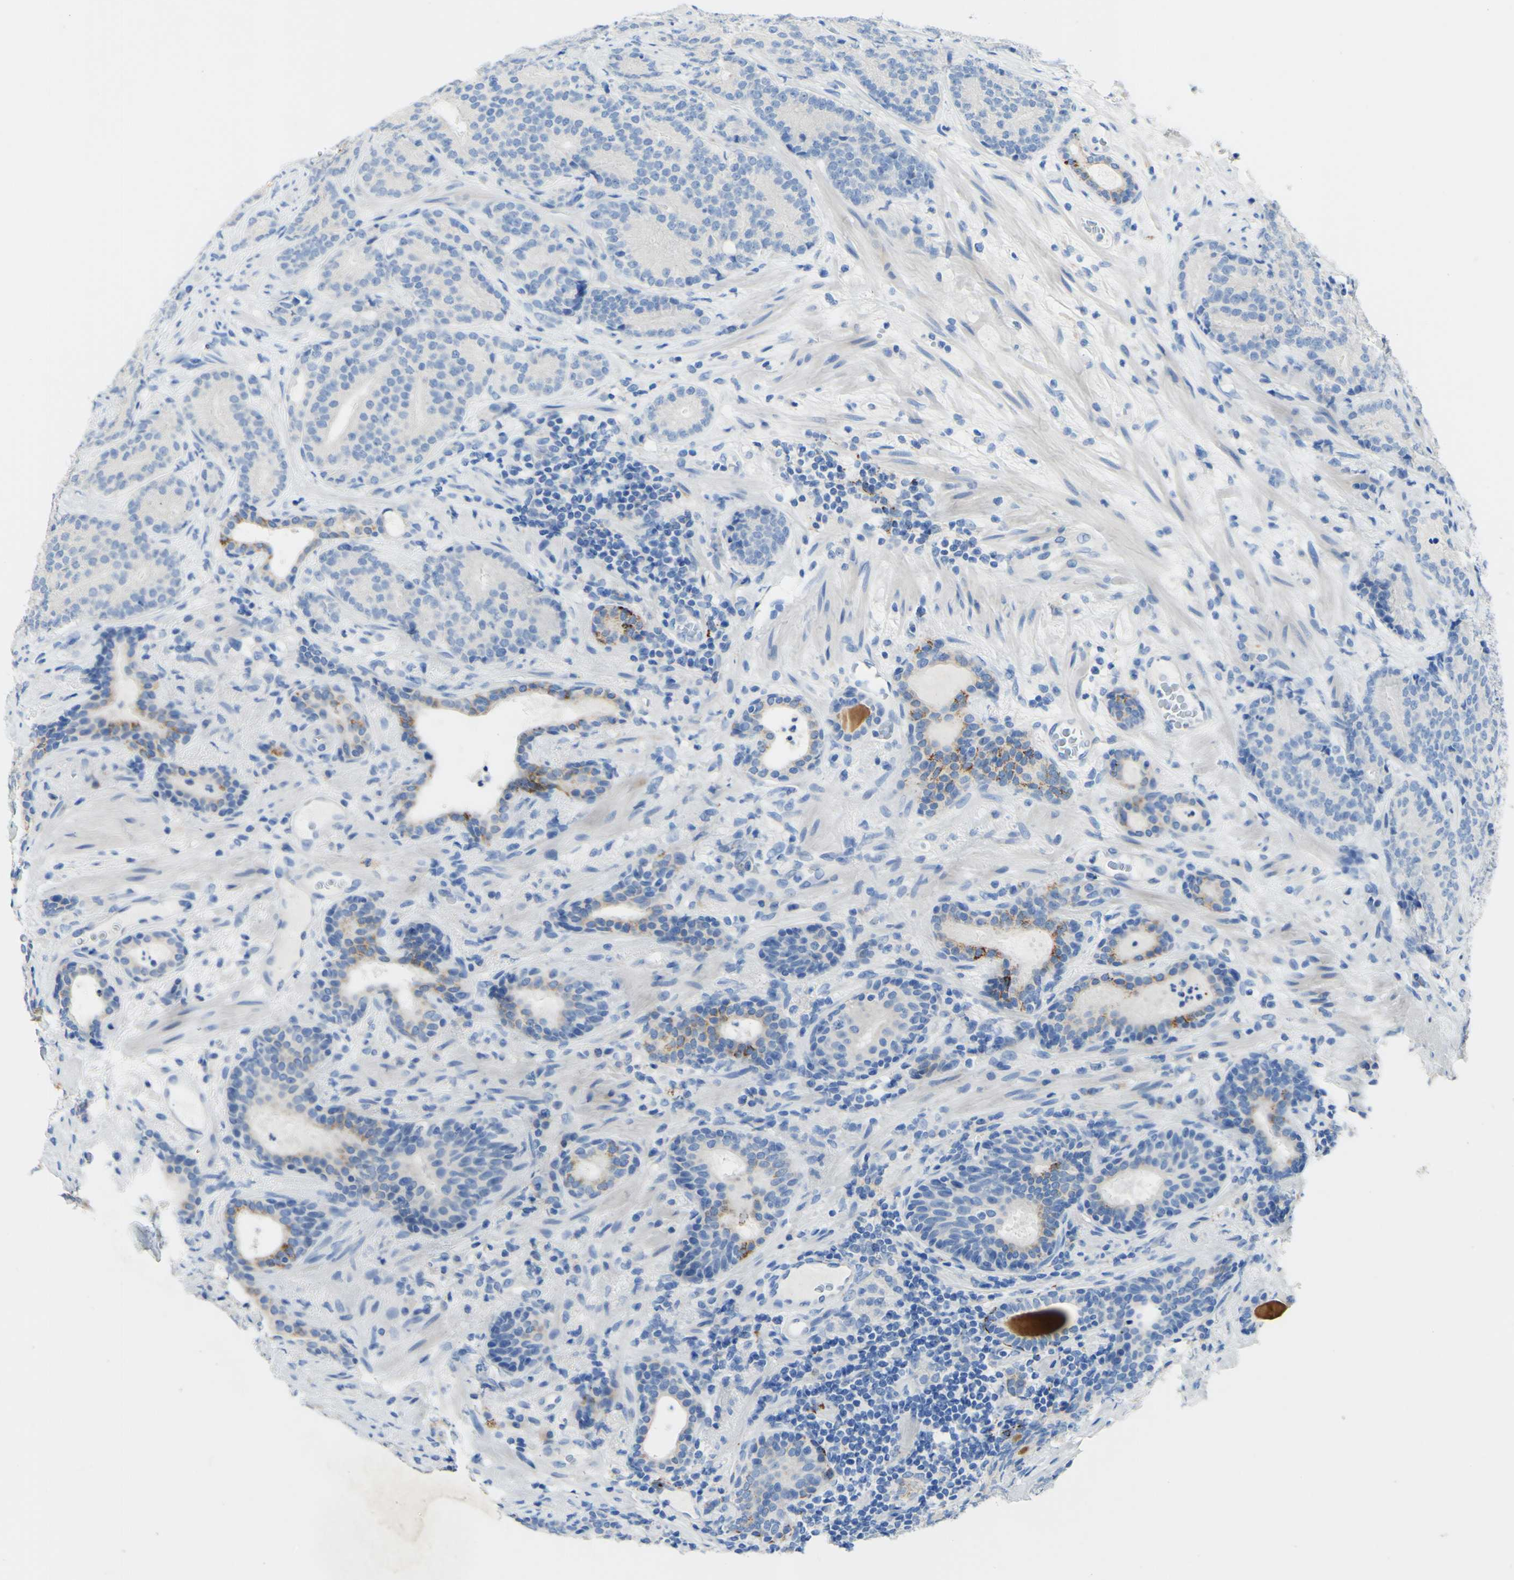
{"staining": {"intensity": "moderate", "quantity": "<25%", "location": "cytoplasmic/membranous"}, "tissue": "prostate cancer", "cell_type": "Tumor cells", "image_type": "cancer", "snomed": [{"axis": "morphology", "description": "Adenocarcinoma, High grade"}, {"axis": "topography", "description": "Prostate"}], "caption": "DAB immunohistochemical staining of human prostate cancer demonstrates moderate cytoplasmic/membranous protein expression in approximately <25% of tumor cells.", "gene": "FGF4", "patient": {"sex": "male", "age": 61}}